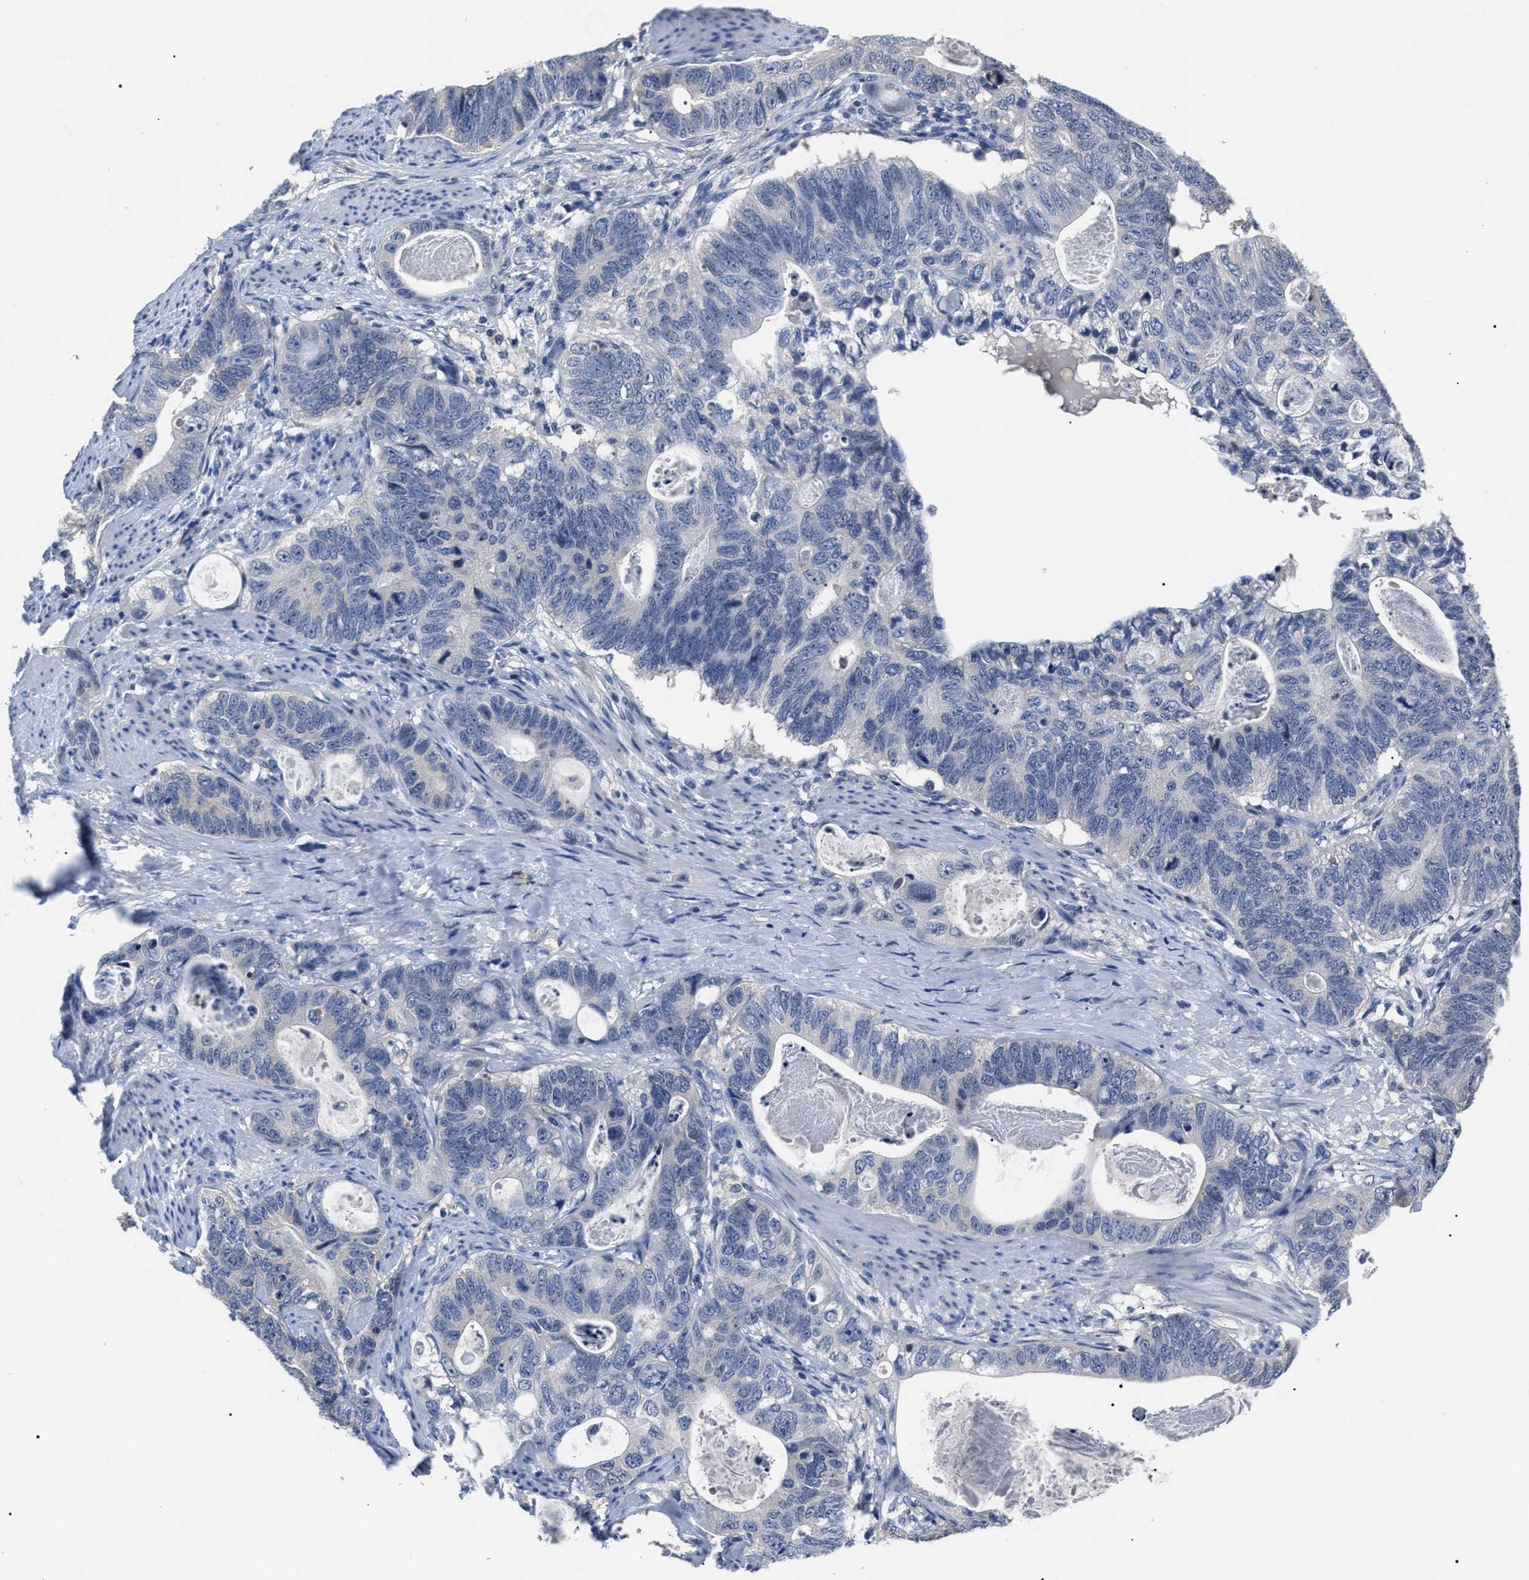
{"staining": {"intensity": "negative", "quantity": "none", "location": "none"}, "tissue": "stomach cancer", "cell_type": "Tumor cells", "image_type": "cancer", "snomed": [{"axis": "morphology", "description": "Normal tissue, NOS"}, {"axis": "morphology", "description": "Adenocarcinoma, NOS"}, {"axis": "topography", "description": "Stomach"}], "caption": "Tumor cells show no significant protein staining in adenocarcinoma (stomach). (DAB (3,3'-diaminobenzidine) IHC, high magnification).", "gene": "LRWD1", "patient": {"sex": "female", "age": 89}}